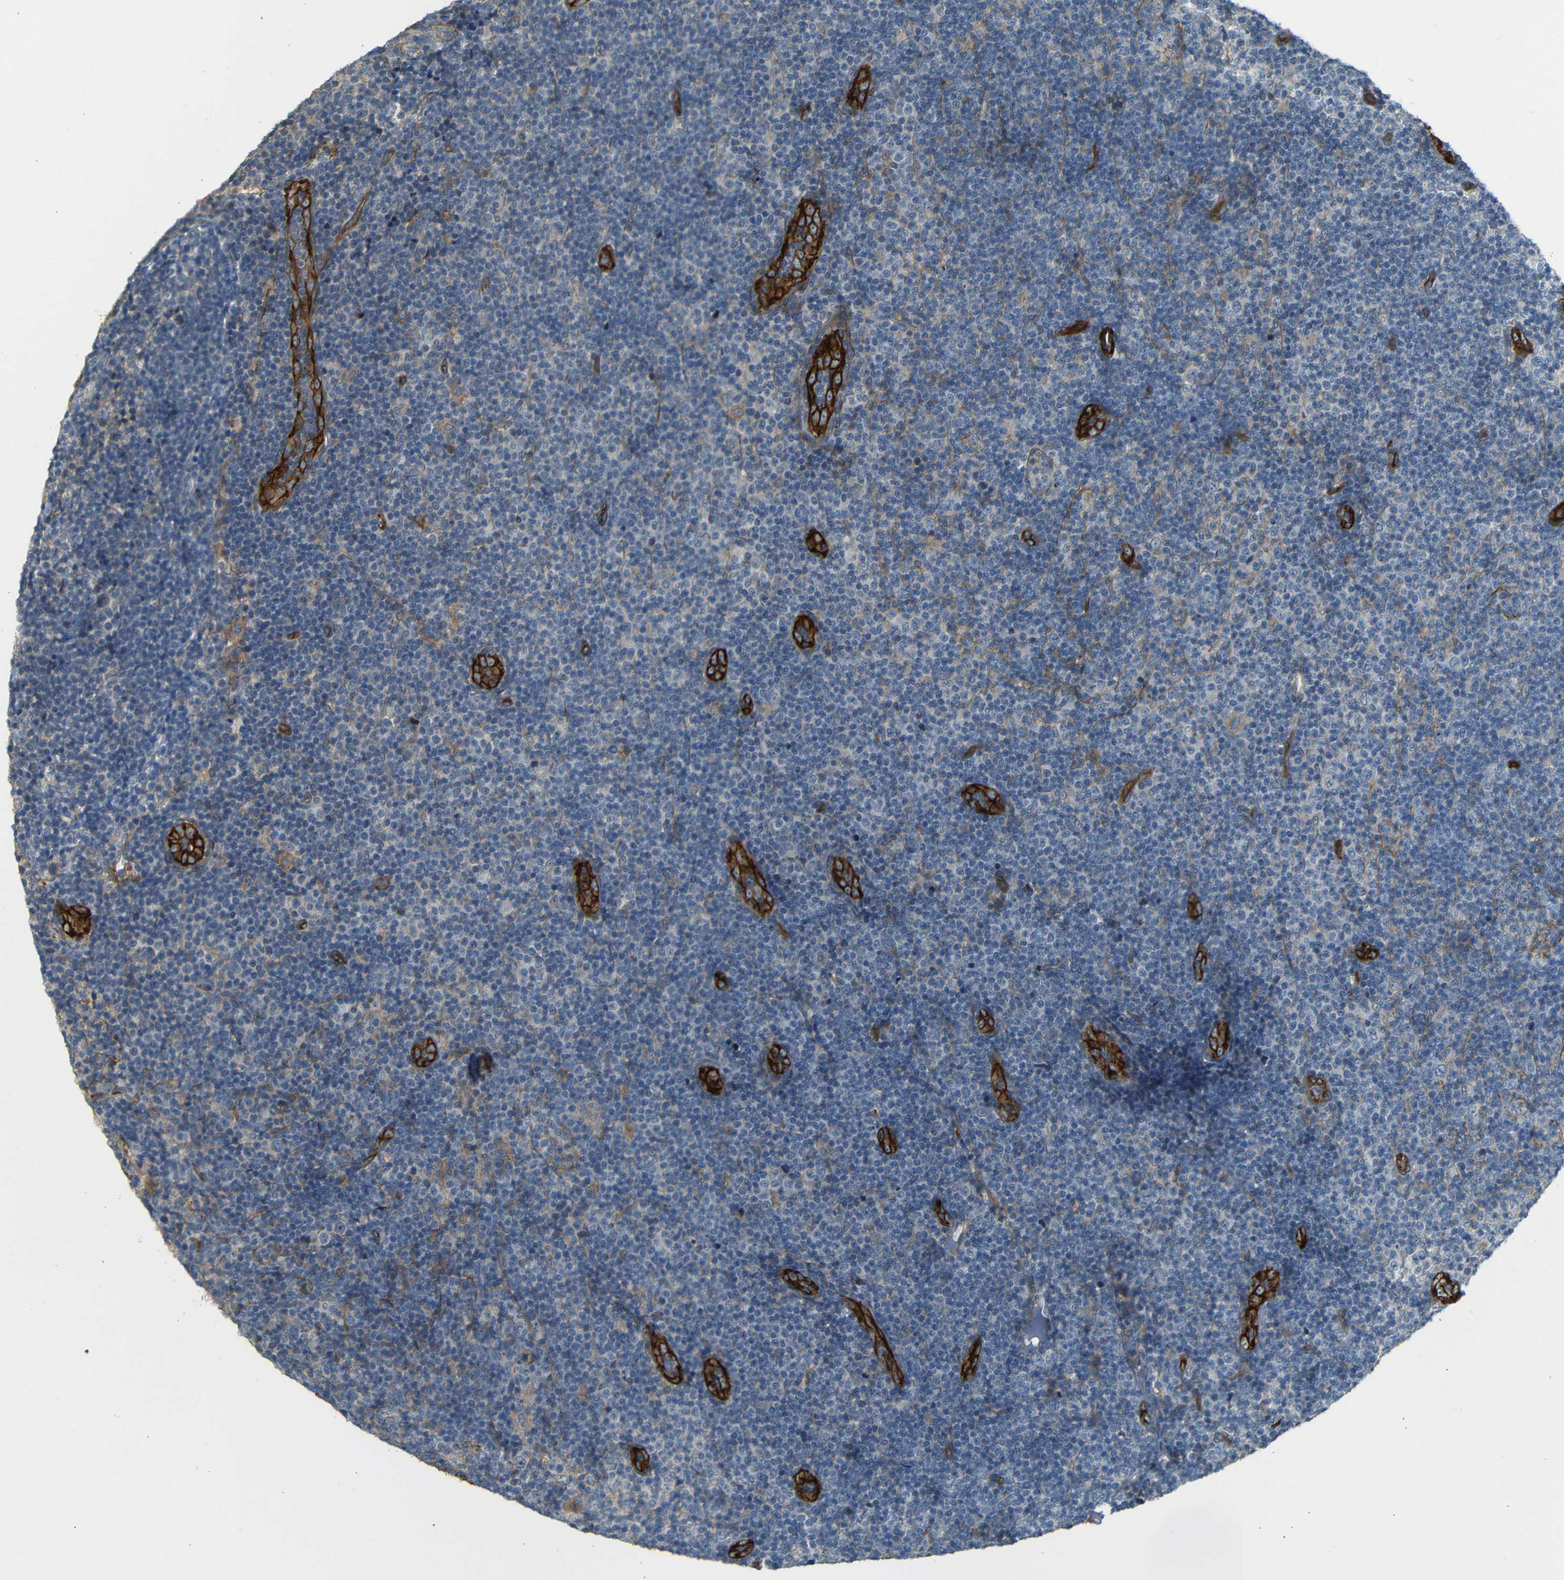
{"staining": {"intensity": "negative", "quantity": "none", "location": "none"}, "tissue": "lymphoma", "cell_type": "Tumor cells", "image_type": "cancer", "snomed": [{"axis": "morphology", "description": "Malignant lymphoma, non-Hodgkin's type, Low grade"}, {"axis": "topography", "description": "Lymph node"}], "caption": "A high-resolution photomicrograph shows immunohistochemistry staining of malignant lymphoma, non-Hodgkin's type (low-grade), which displays no significant expression in tumor cells.", "gene": "RELL1", "patient": {"sex": "male", "age": 83}}